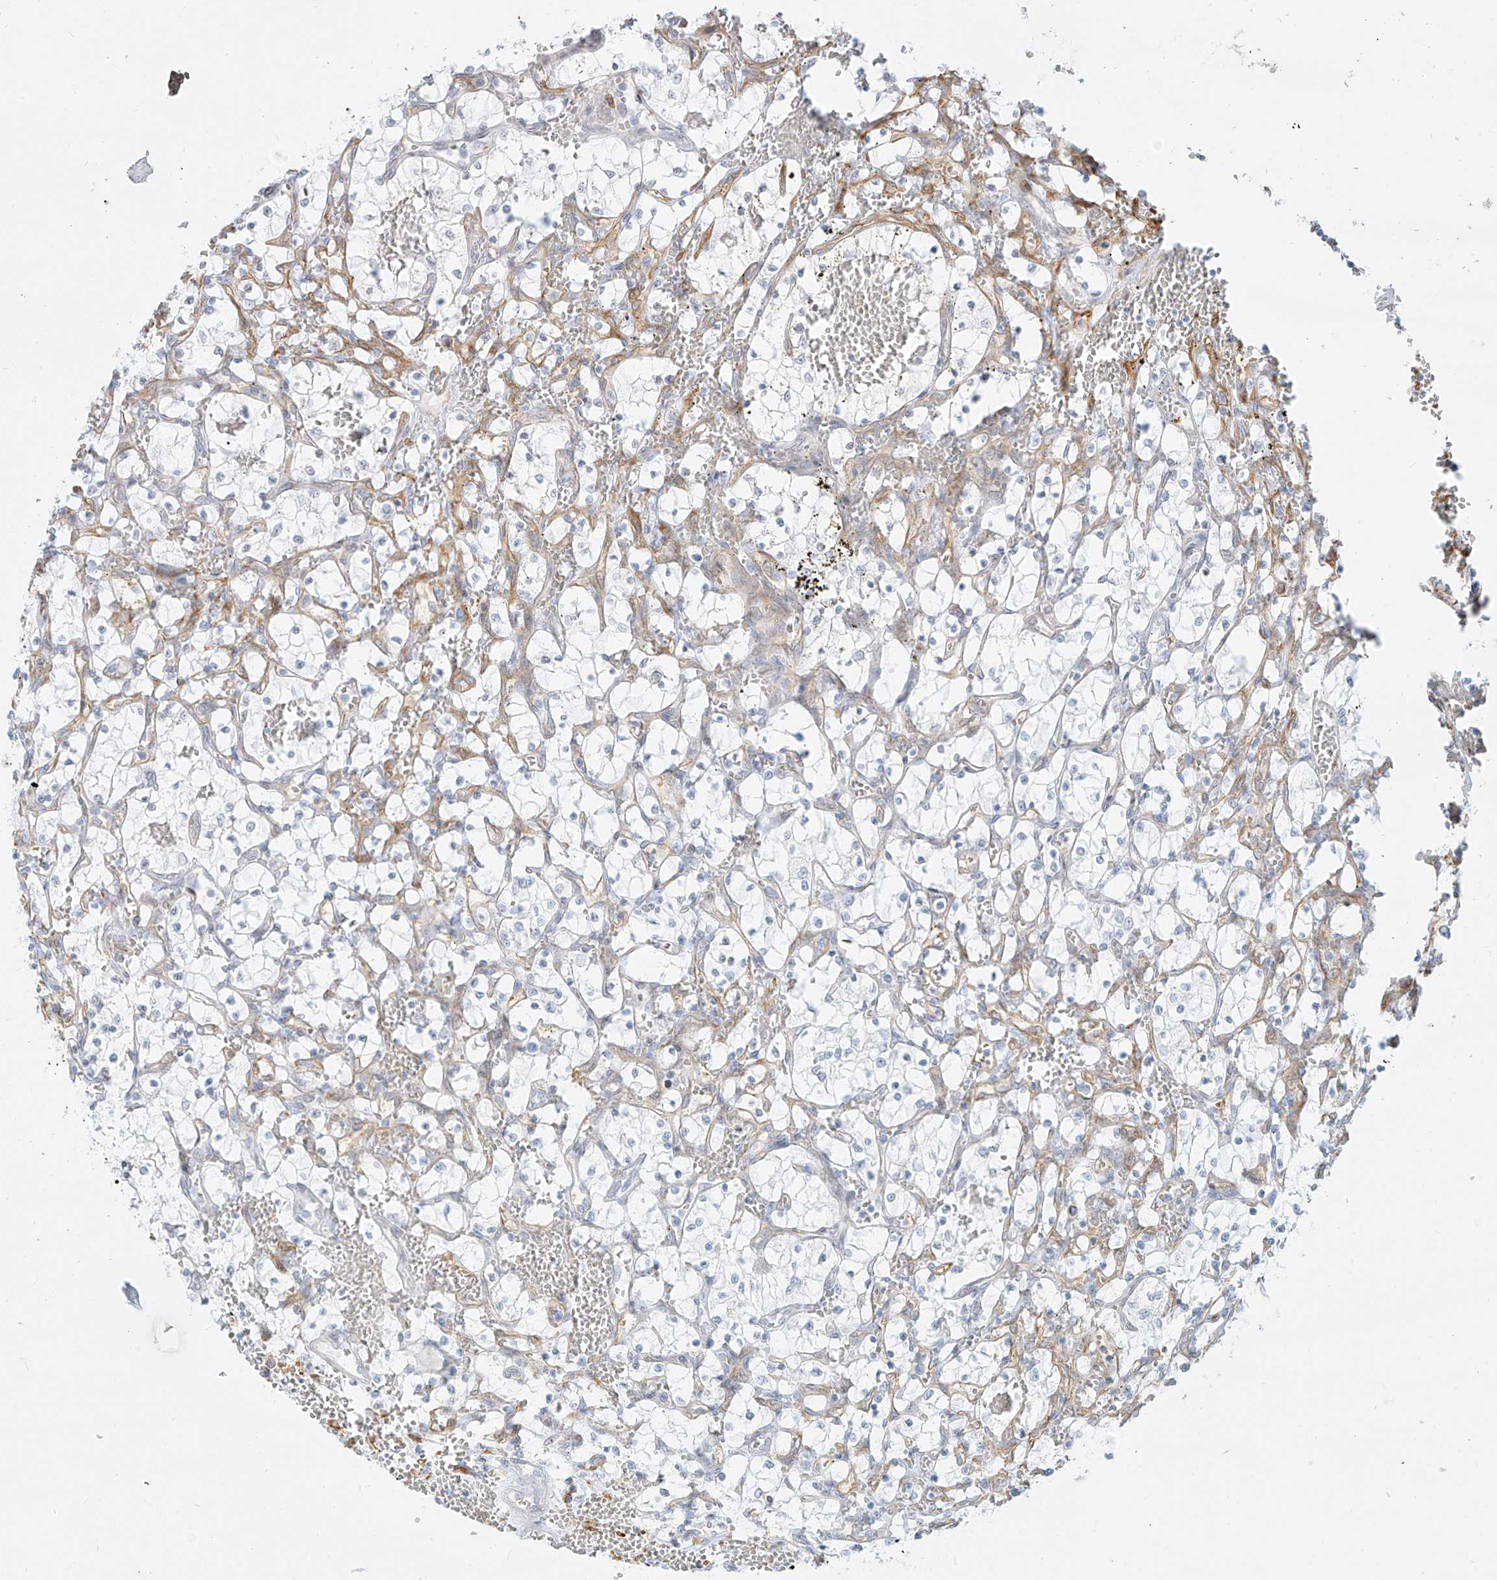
{"staining": {"intensity": "negative", "quantity": "none", "location": "none"}, "tissue": "renal cancer", "cell_type": "Tumor cells", "image_type": "cancer", "snomed": [{"axis": "morphology", "description": "Adenocarcinoma, NOS"}, {"axis": "topography", "description": "Kidney"}], "caption": "Tumor cells are negative for protein expression in human renal cancer (adenocarcinoma).", "gene": "NHSL1", "patient": {"sex": "female", "age": 69}}